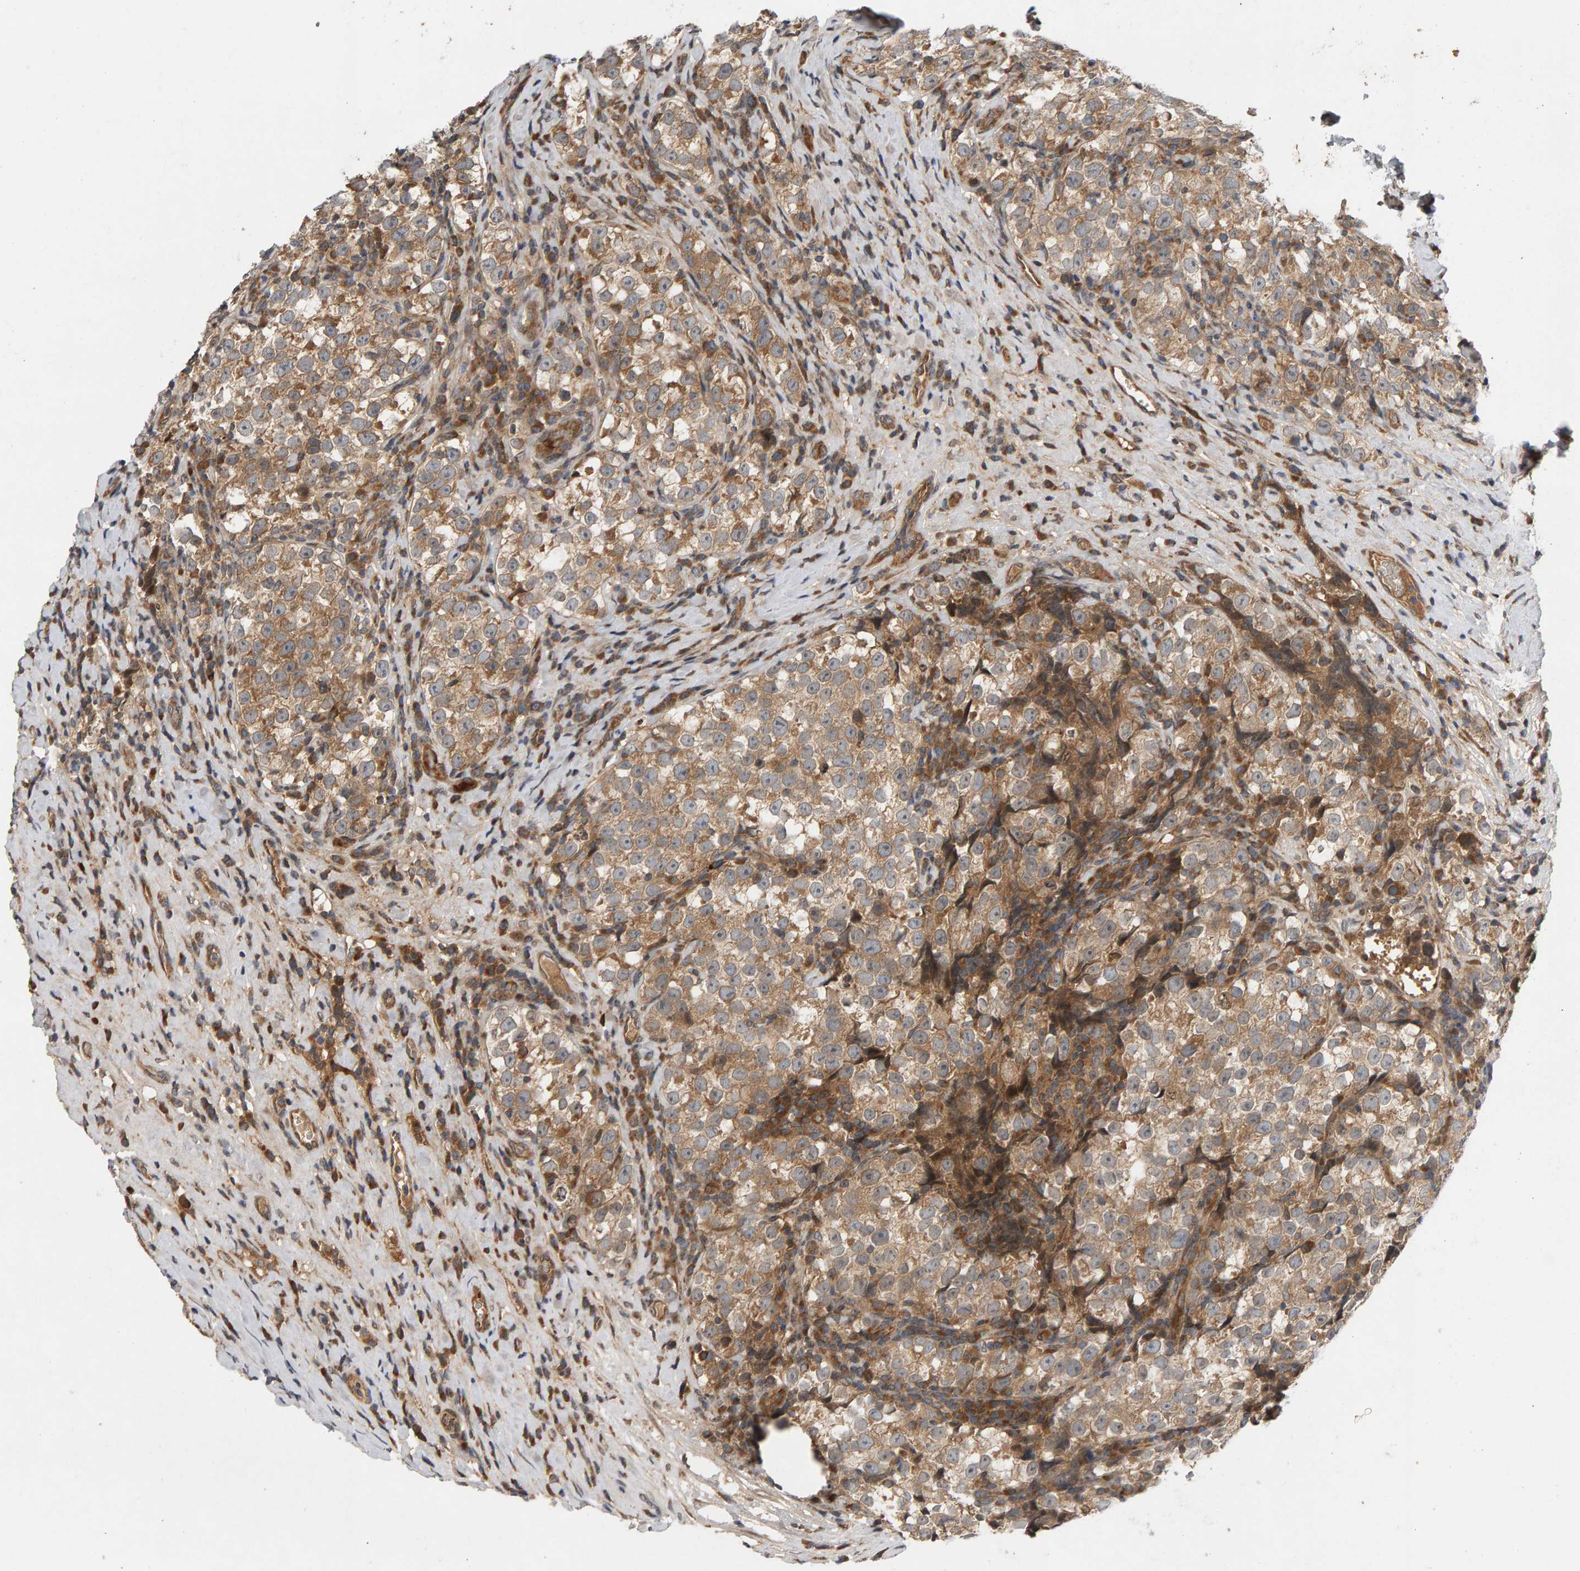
{"staining": {"intensity": "moderate", "quantity": ">75%", "location": "cytoplasmic/membranous"}, "tissue": "testis cancer", "cell_type": "Tumor cells", "image_type": "cancer", "snomed": [{"axis": "morphology", "description": "Normal tissue, NOS"}, {"axis": "morphology", "description": "Seminoma, NOS"}, {"axis": "topography", "description": "Testis"}], "caption": "High-power microscopy captured an immunohistochemistry photomicrograph of testis cancer (seminoma), revealing moderate cytoplasmic/membranous expression in about >75% of tumor cells.", "gene": "BAHCC1", "patient": {"sex": "male", "age": 43}}